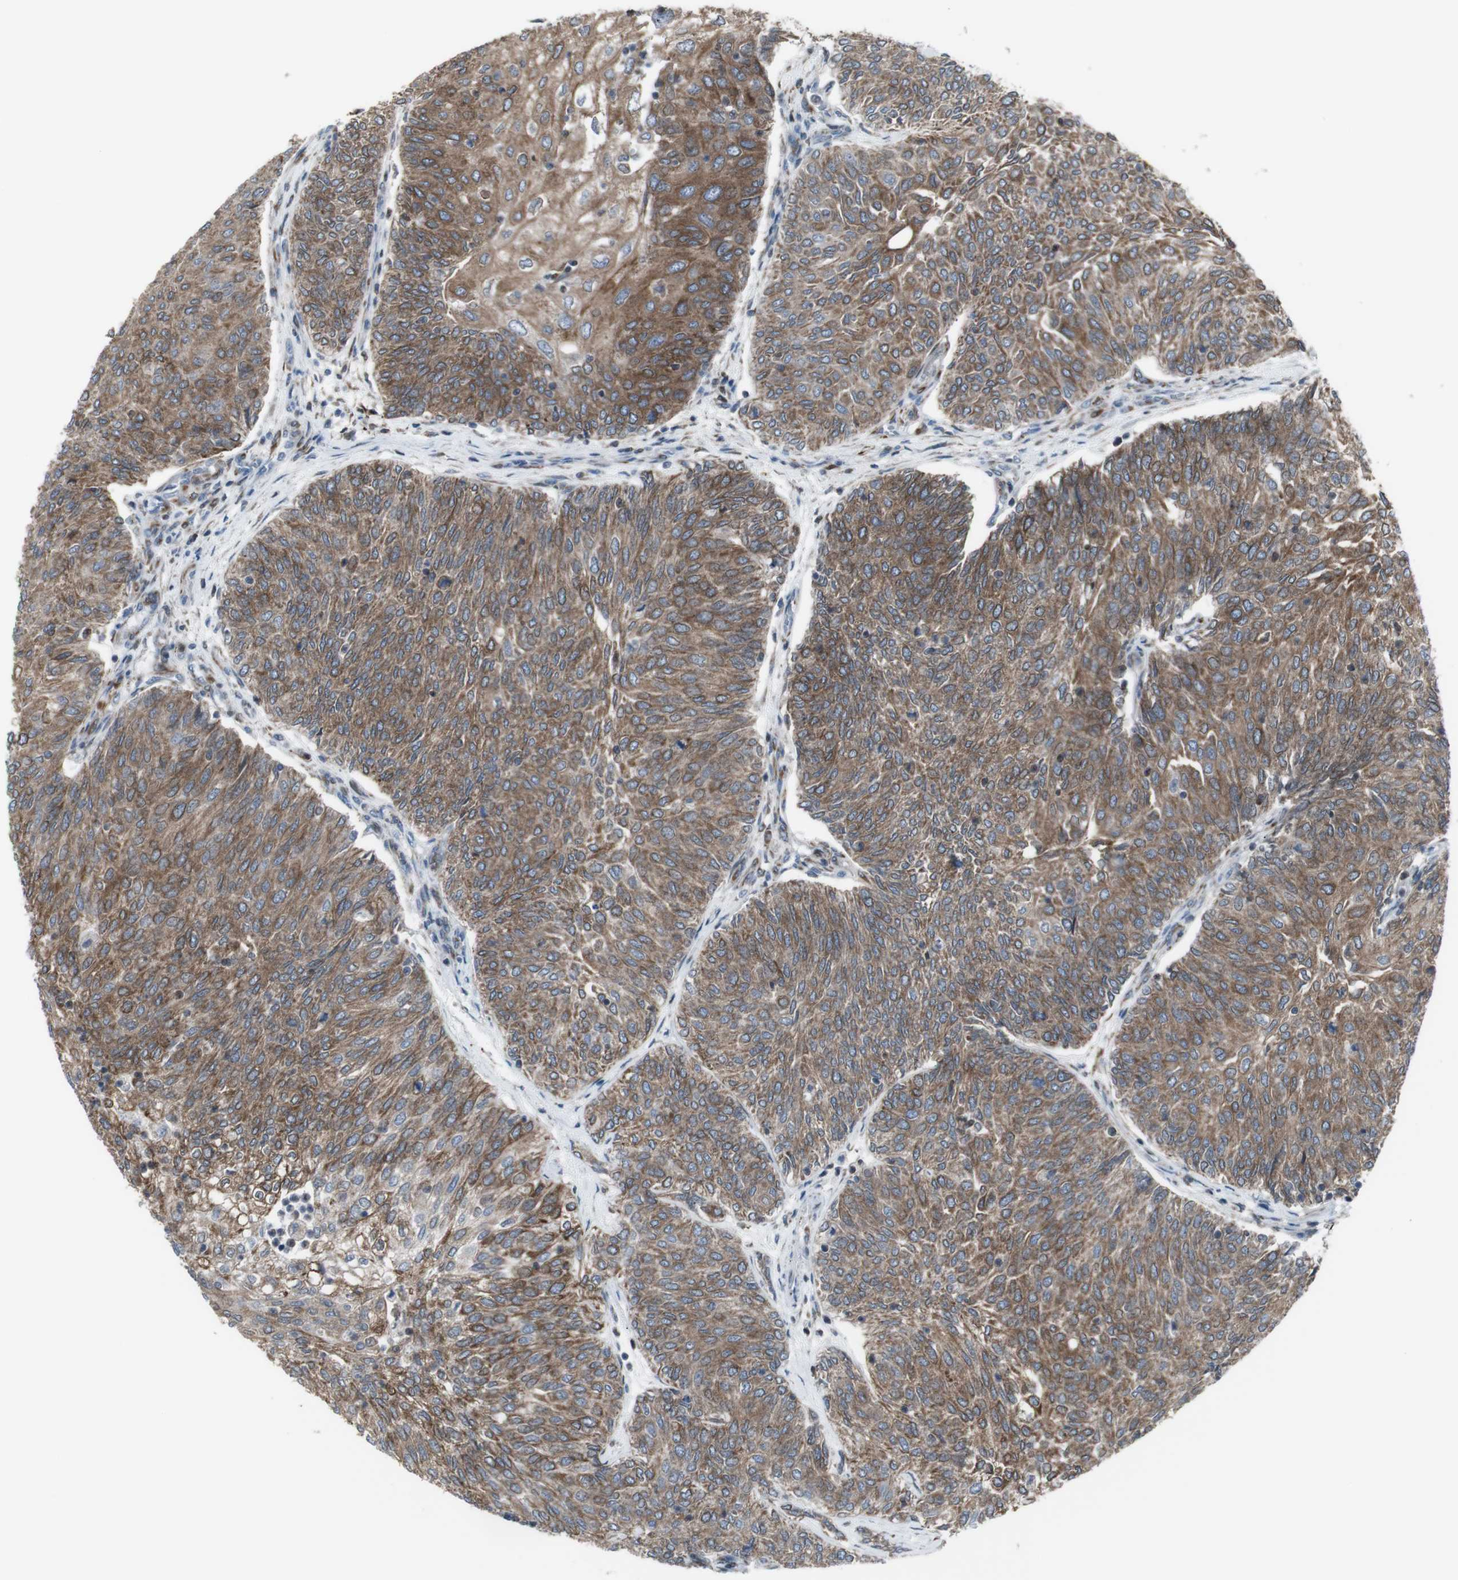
{"staining": {"intensity": "moderate", "quantity": ">75%", "location": "cytoplasmic/membranous"}, "tissue": "urothelial cancer", "cell_type": "Tumor cells", "image_type": "cancer", "snomed": [{"axis": "morphology", "description": "Urothelial carcinoma, Low grade"}, {"axis": "topography", "description": "Urinary bladder"}], "caption": "A brown stain labels moderate cytoplasmic/membranous expression of a protein in urothelial carcinoma (low-grade) tumor cells. Nuclei are stained in blue.", "gene": "LNPK", "patient": {"sex": "female", "age": 79}}